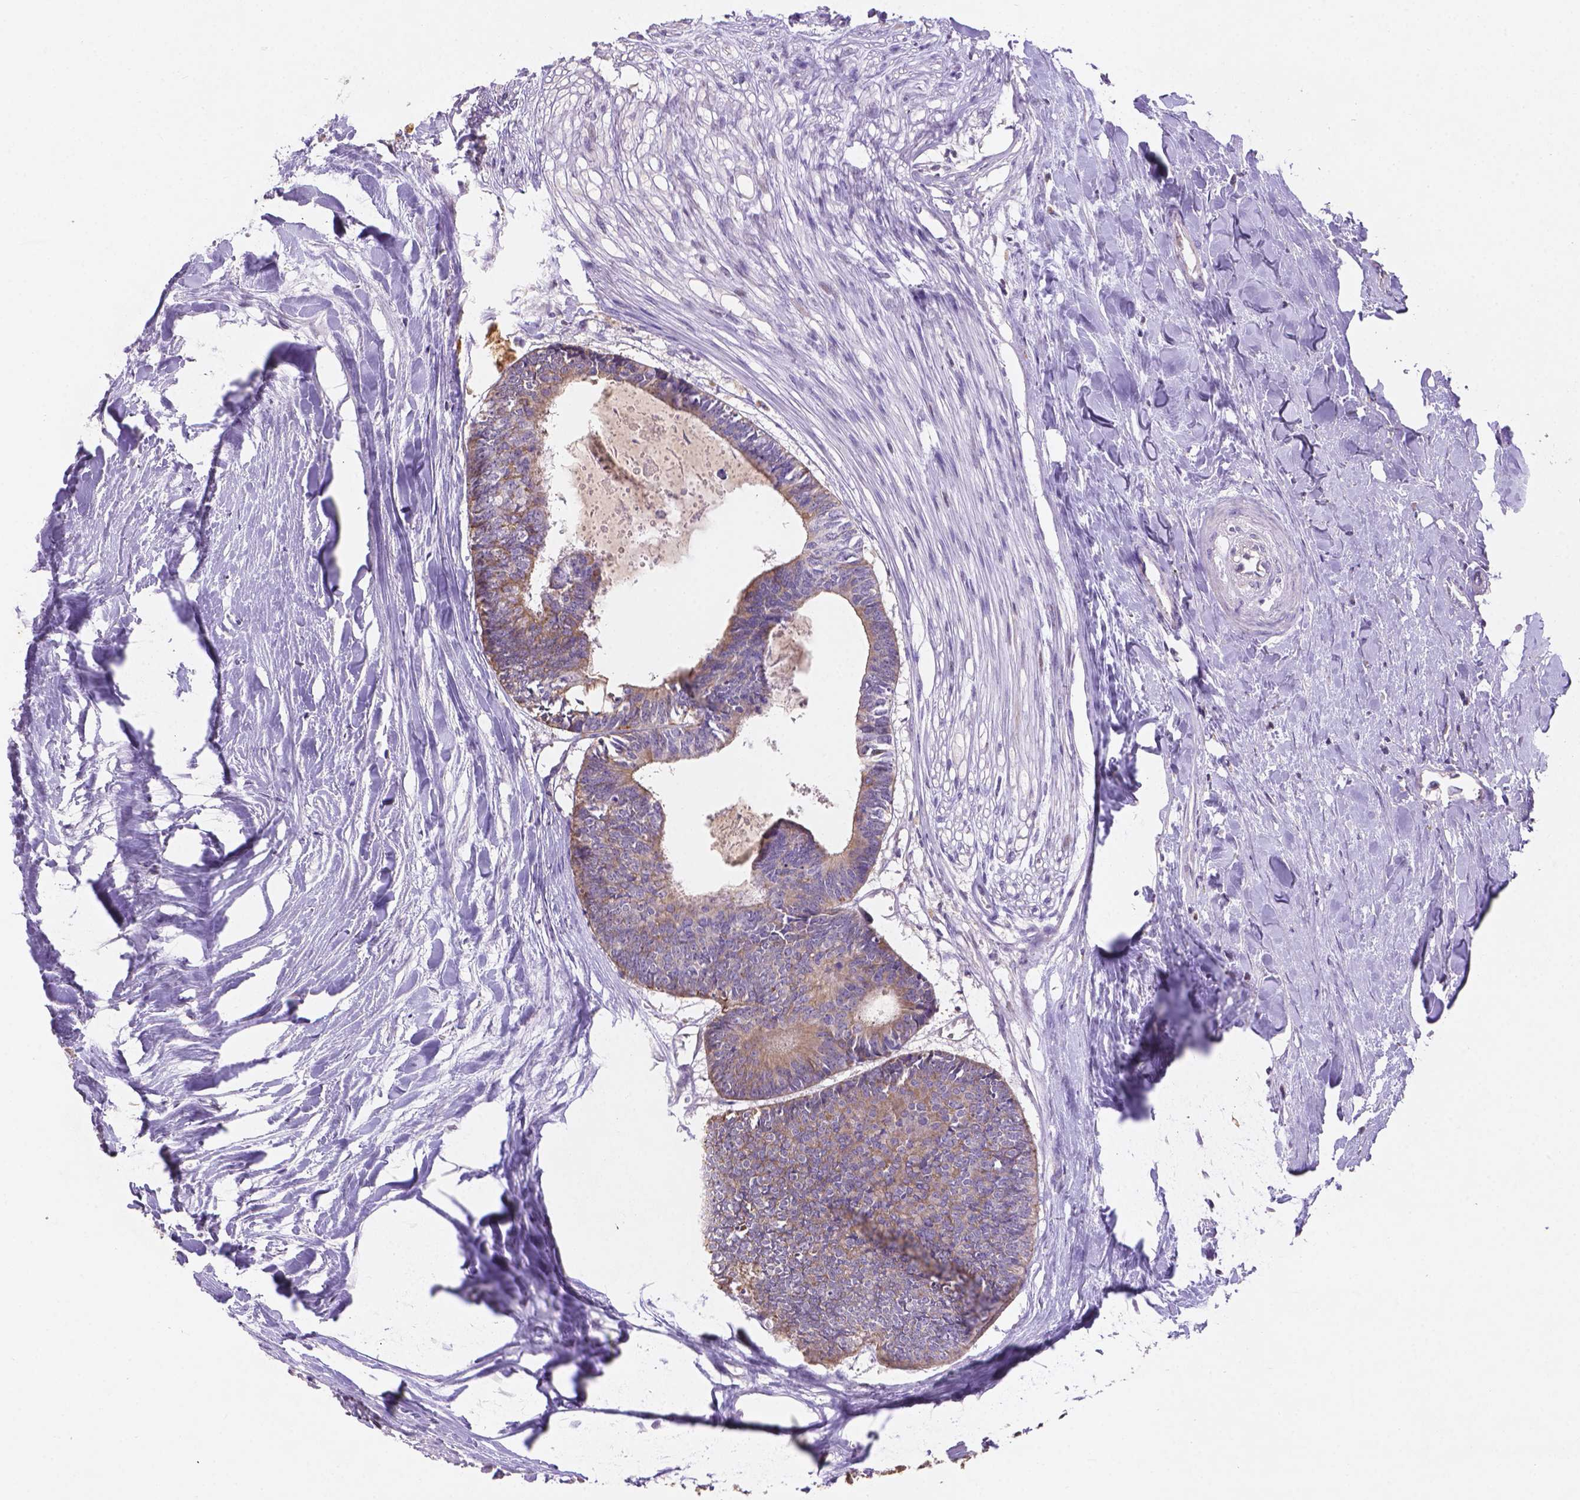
{"staining": {"intensity": "weak", "quantity": ">75%", "location": "cytoplasmic/membranous"}, "tissue": "colorectal cancer", "cell_type": "Tumor cells", "image_type": "cancer", "snomed": [{"axis": "morphology", "description": "Adenocarcinoma, NOS"}, {"axis": "topography", "description": "Colon"}, {"axis": "topography", "description": "Rectum"}], "caption": "Immunohistochemical staining of human colorectal cancer (adenocarcinoma) shows weak cytoplasmic/membranous protein positivity in approximately >75% of tumor cells. The protein is shown in brown color, while the nuclei are stained blue.", "gene": "DMWD", "patient": {"sex": "male", "age": 57}}